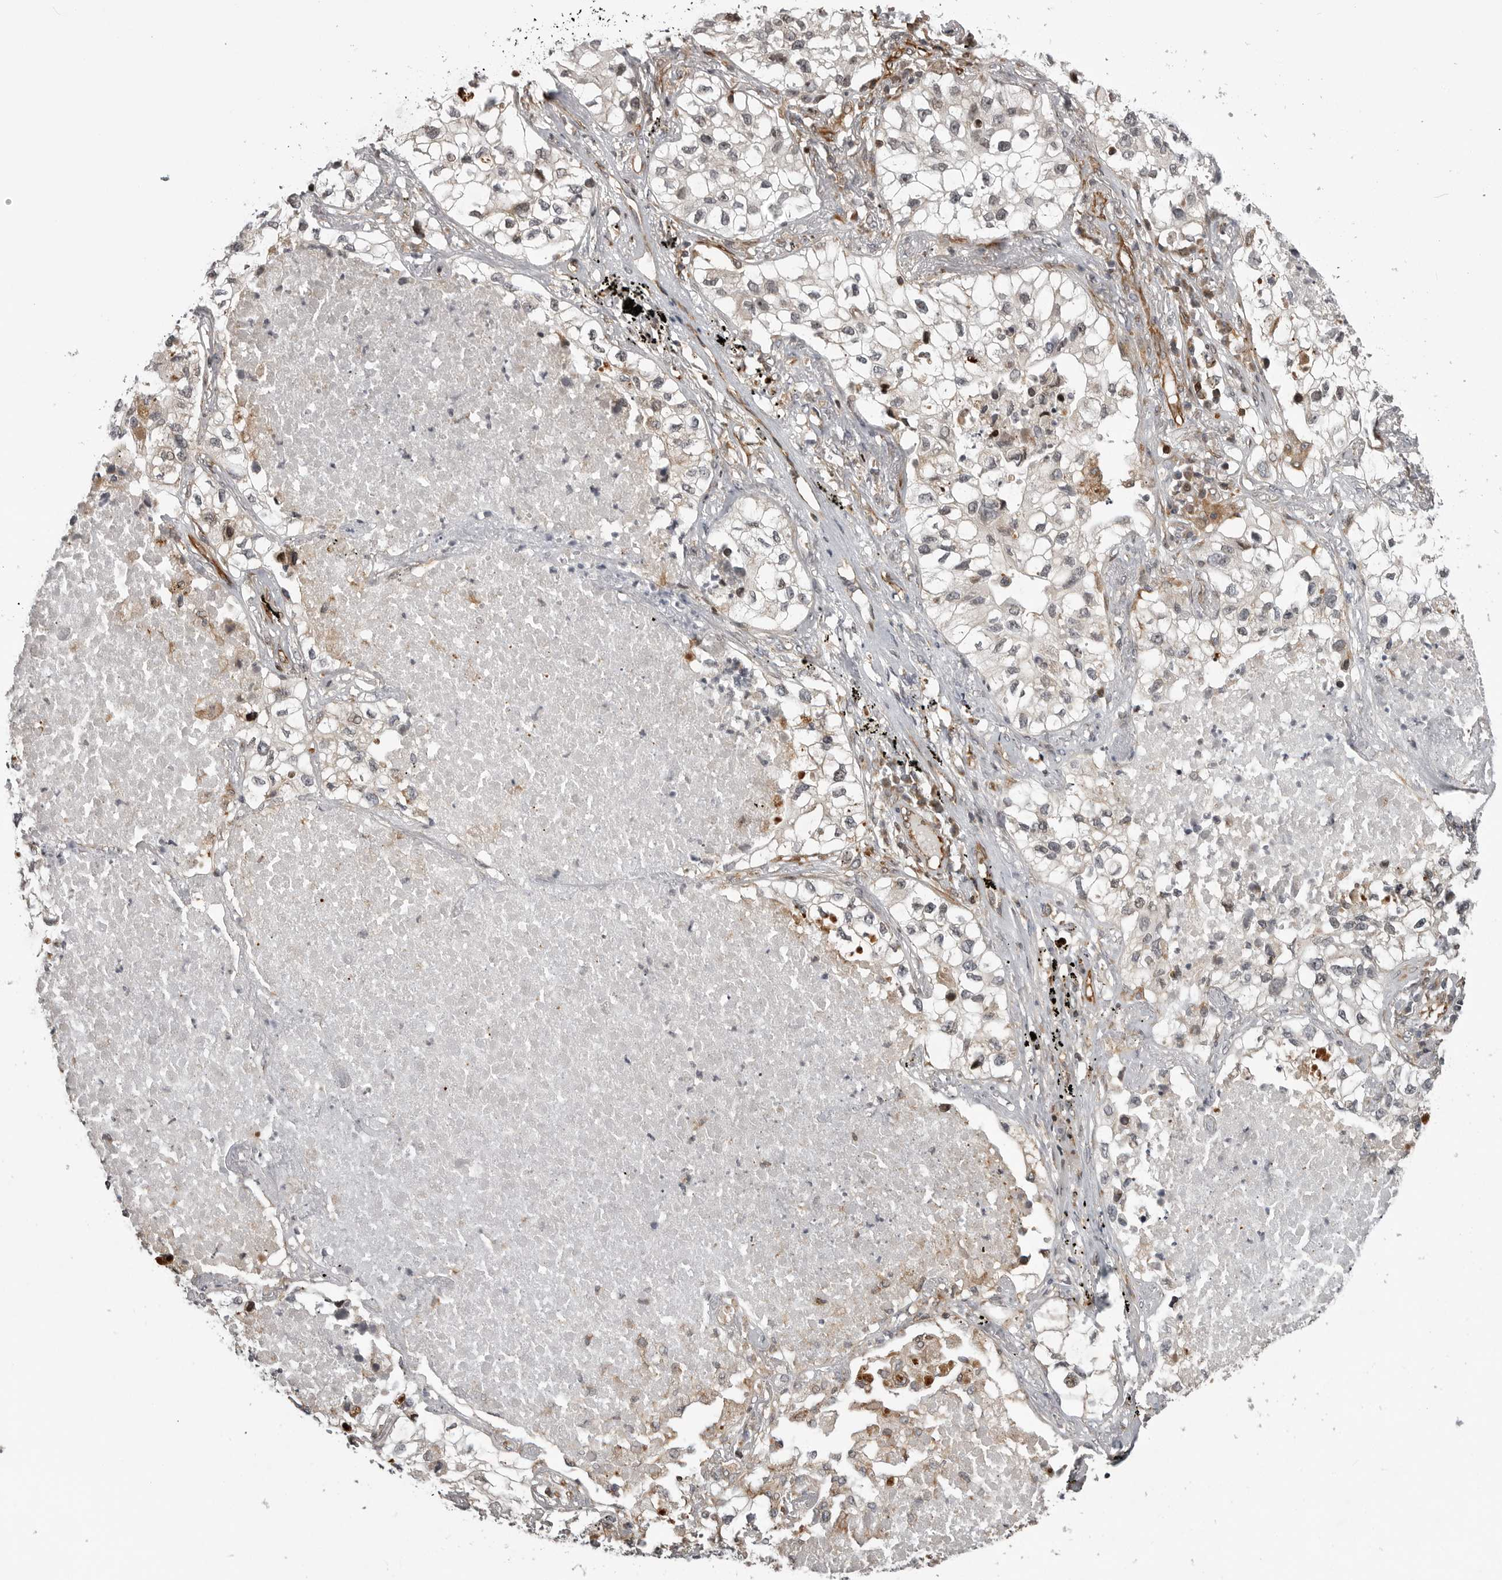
{"staining": {"intensity": "negative", "quantity": "none", "location": "none"}, "tissue": "lung cancer", "cell_type": "Tumor cells", "image_type": "cancer", "snomed": [{"axis": "morphology", "description": "Adenocarcinoma, NOS"}, {"axis": "topography", "description": "Lung"}], "caption": "Immunohistochemical staining of lung adenocarcinoma reveals no significant staining in tumor cells.", "gene": "ABL1", "patient": {"sex": "male", "age": 63}}